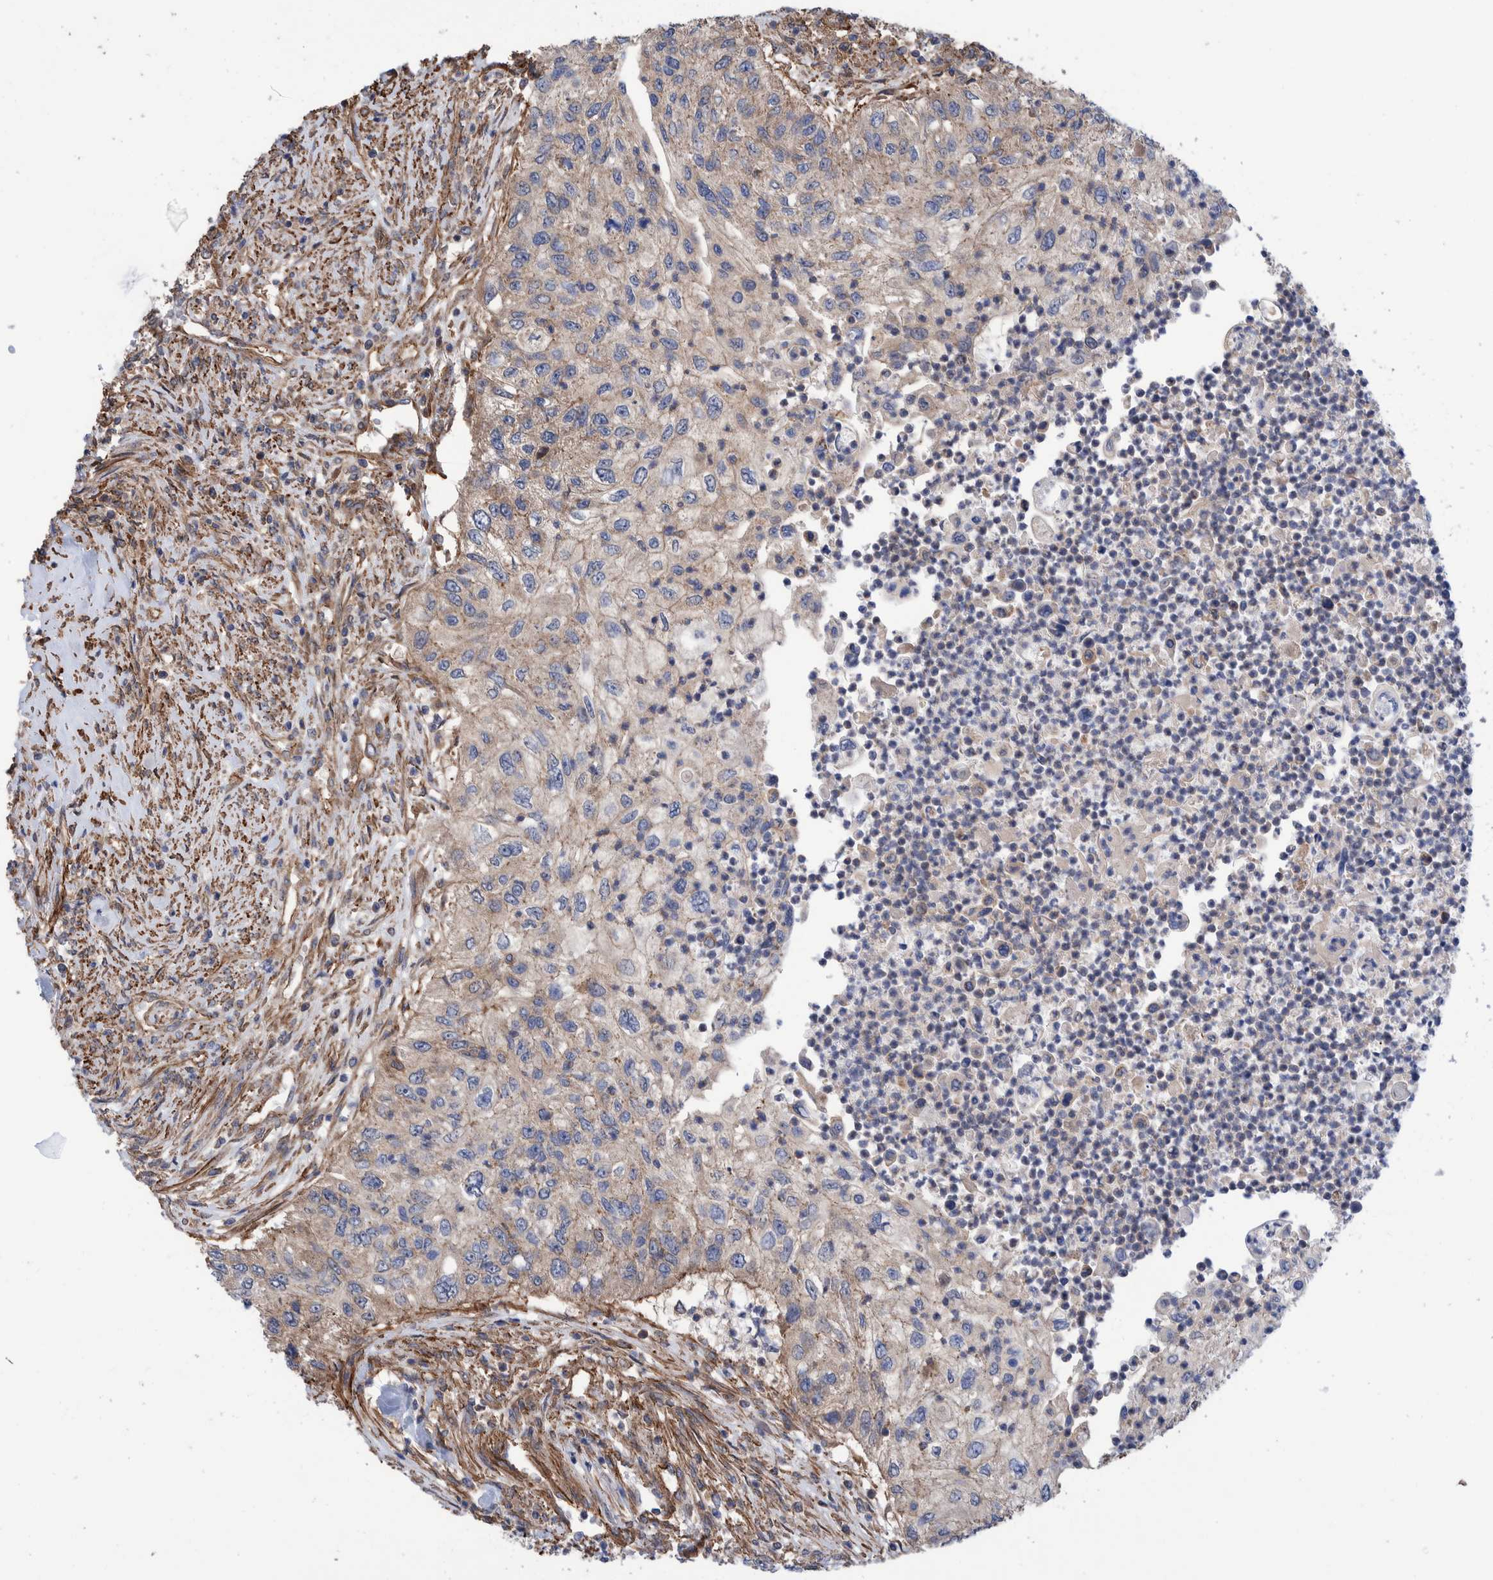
{"staining": {"intensity": "weak", "quantity": "25%-75%", "location": "cytoplasmic/membranous"}, "tissue": "urothelial cancer", "cell_type": "Tumor cells", "image_type": "cancer", "snomed": [{"axis": "morphology", "description": "Urothelial carcinoma, High grade"}, {"axis": "topography", "description": "Urinary bladder"}], "caption": "Weak cytoplasmic/membranous protein expression is seen in about 25%-75% of tumor cells in urothelial carcinoma (high-grade).", "gene": "SLC25A10", "patient": {"sex": "female", "age": 60}}